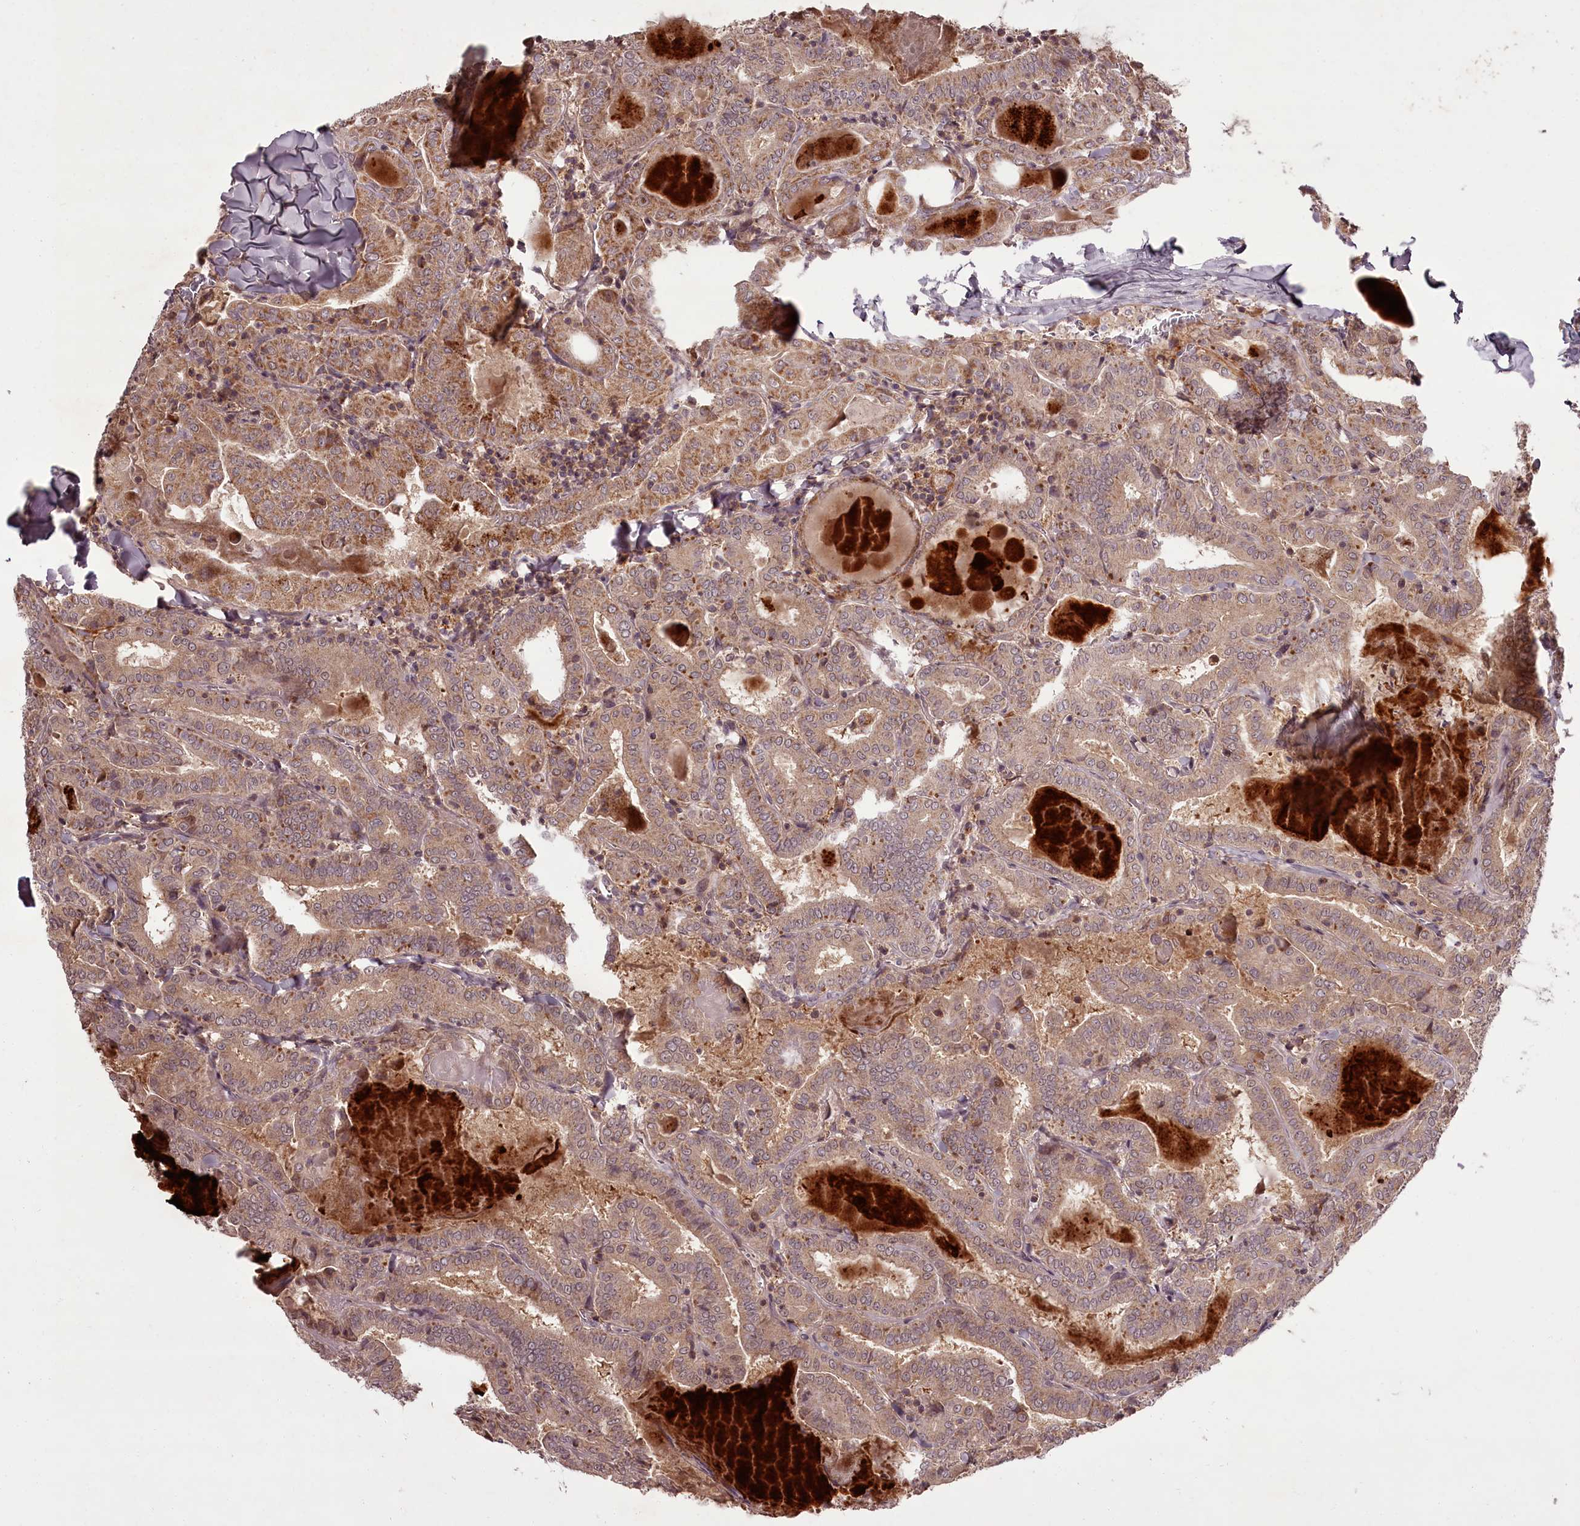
{"staining": {"intensity": "moderate", "quantity": "25%-75%", "location": "cytoplasmic/membranous"}, "tissue": "thyroid cancer", "cell_type": "Tumor cells", "image_type": "cancer", "snomed": [{"axis": "morphology", "description": "Papillary adenocarcinoma, NOS"}, {"axis": "topography", "description": "Thyroid gland"}], "caption": "Immunohistochemistry staining of thyroid cancer (papillary adenocarcinoma), which reveals medium levels of moderate cytoplasmic/membranous staining in about 25%-75% of tumor cells indicating moderate cytoplasmic/membranous protein staining. The staining was performed using DAB (3,3'-diaminobenzidine) (brown) for protein detection and nuclei were counterstained in hematoxylin (blue).", "gene": "PCBP2", "patient": {"sex": "female", "age": 72}}